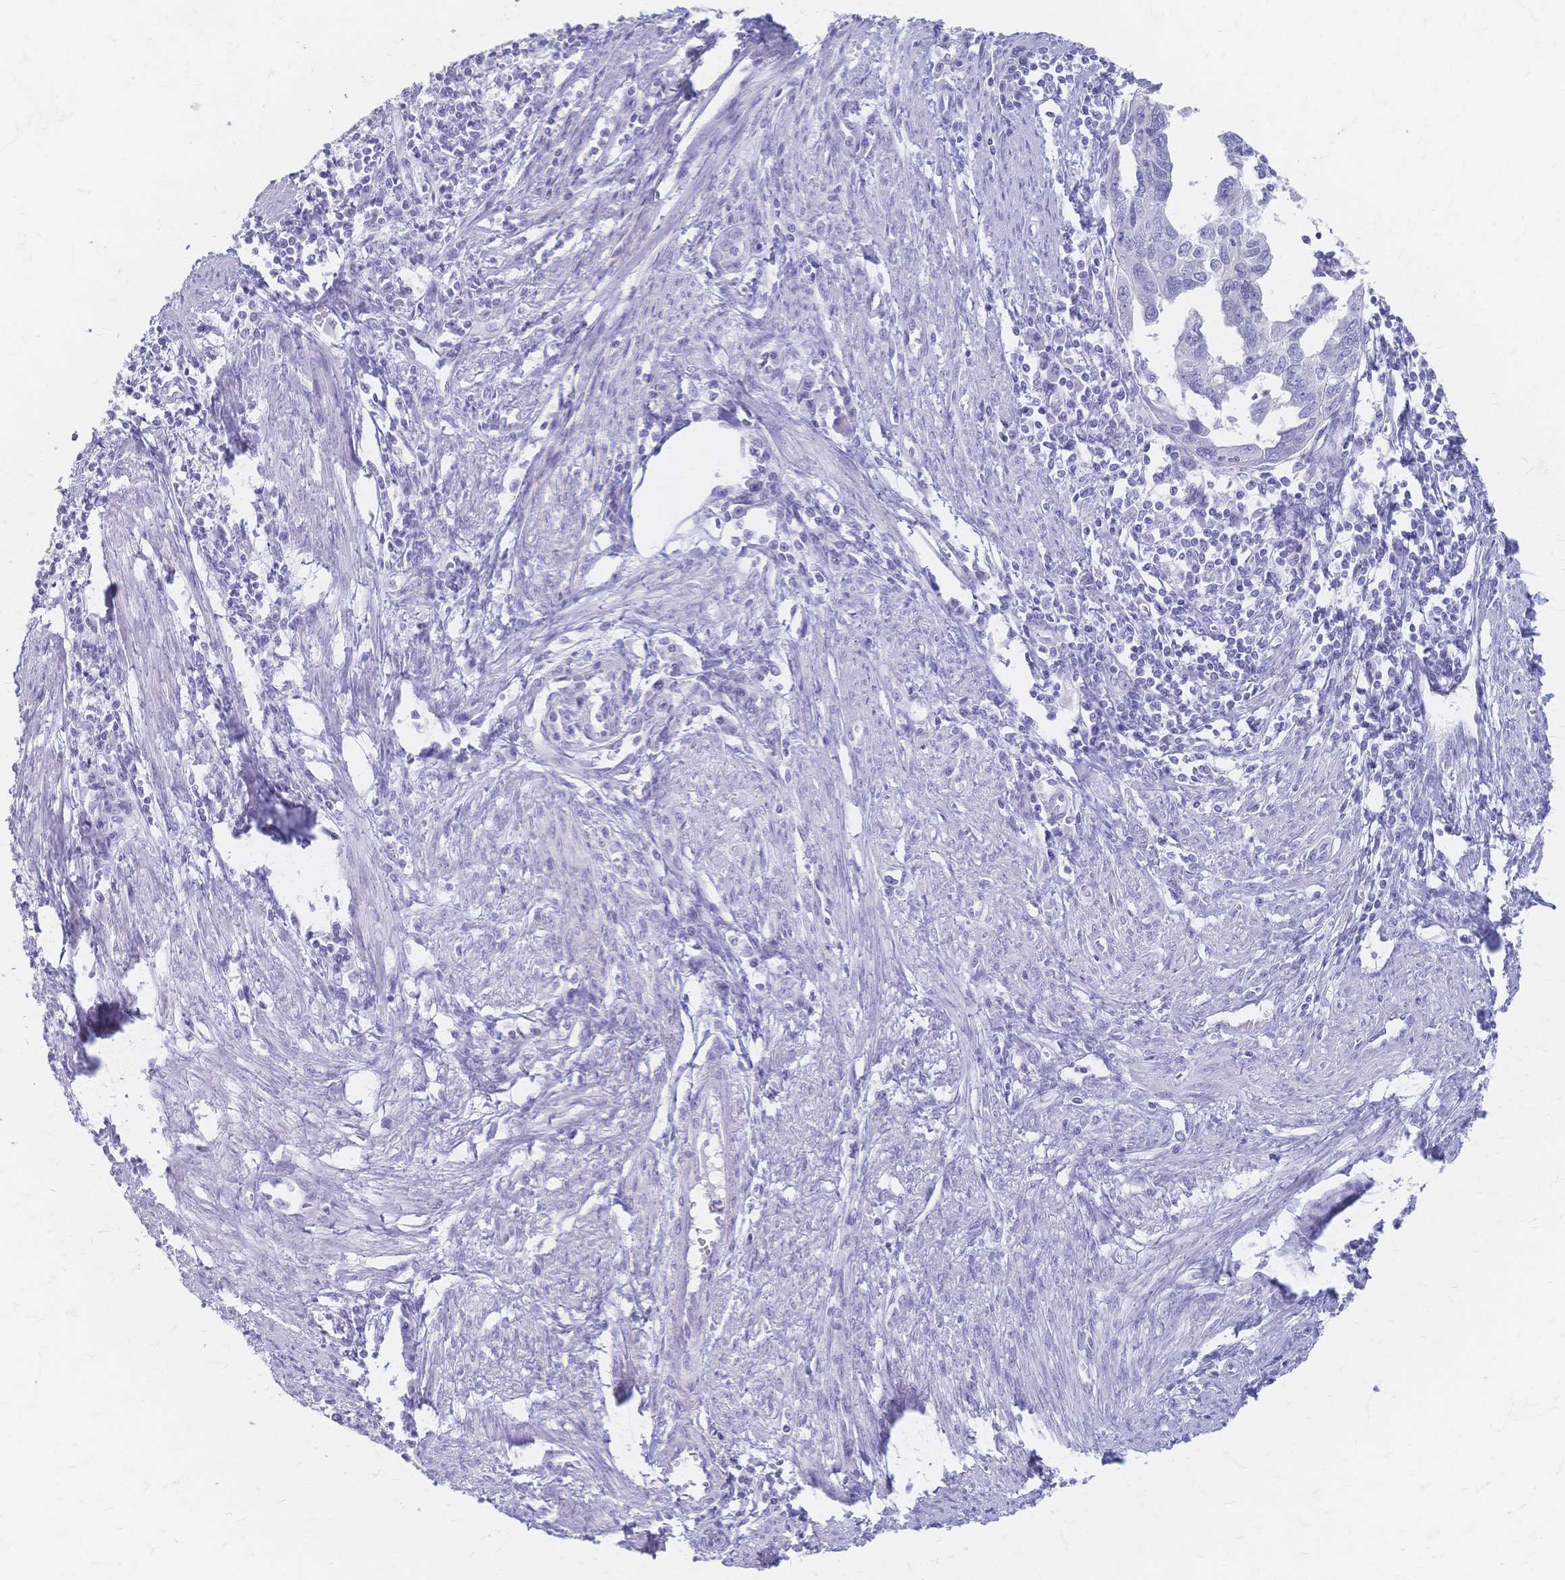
{"staining": {"intensity": "negative", "quantity": "none", "location": "none"}, "tissue": "endometrial cancer", "cell_type": "Tumor cells", "image_type": "cancer", "snomed": [{"axis": "morphology", "description": "Adenocarcinoma, NOS"}, {"axis": "topography", "description": "Endometrium"}], "caption": "DAB immunohistochemical staining of human endometrial adenocarcinoma demonstrates no significant expression in tumor cells. Brightfield microscopy of IHC stained with DAB (3,3'-diaminobenzidine) (brown) and hematoxylin (blue), captured at high magnification.", "gene": "CYB5A", "patient": {"sex": "female", "age": 73}}